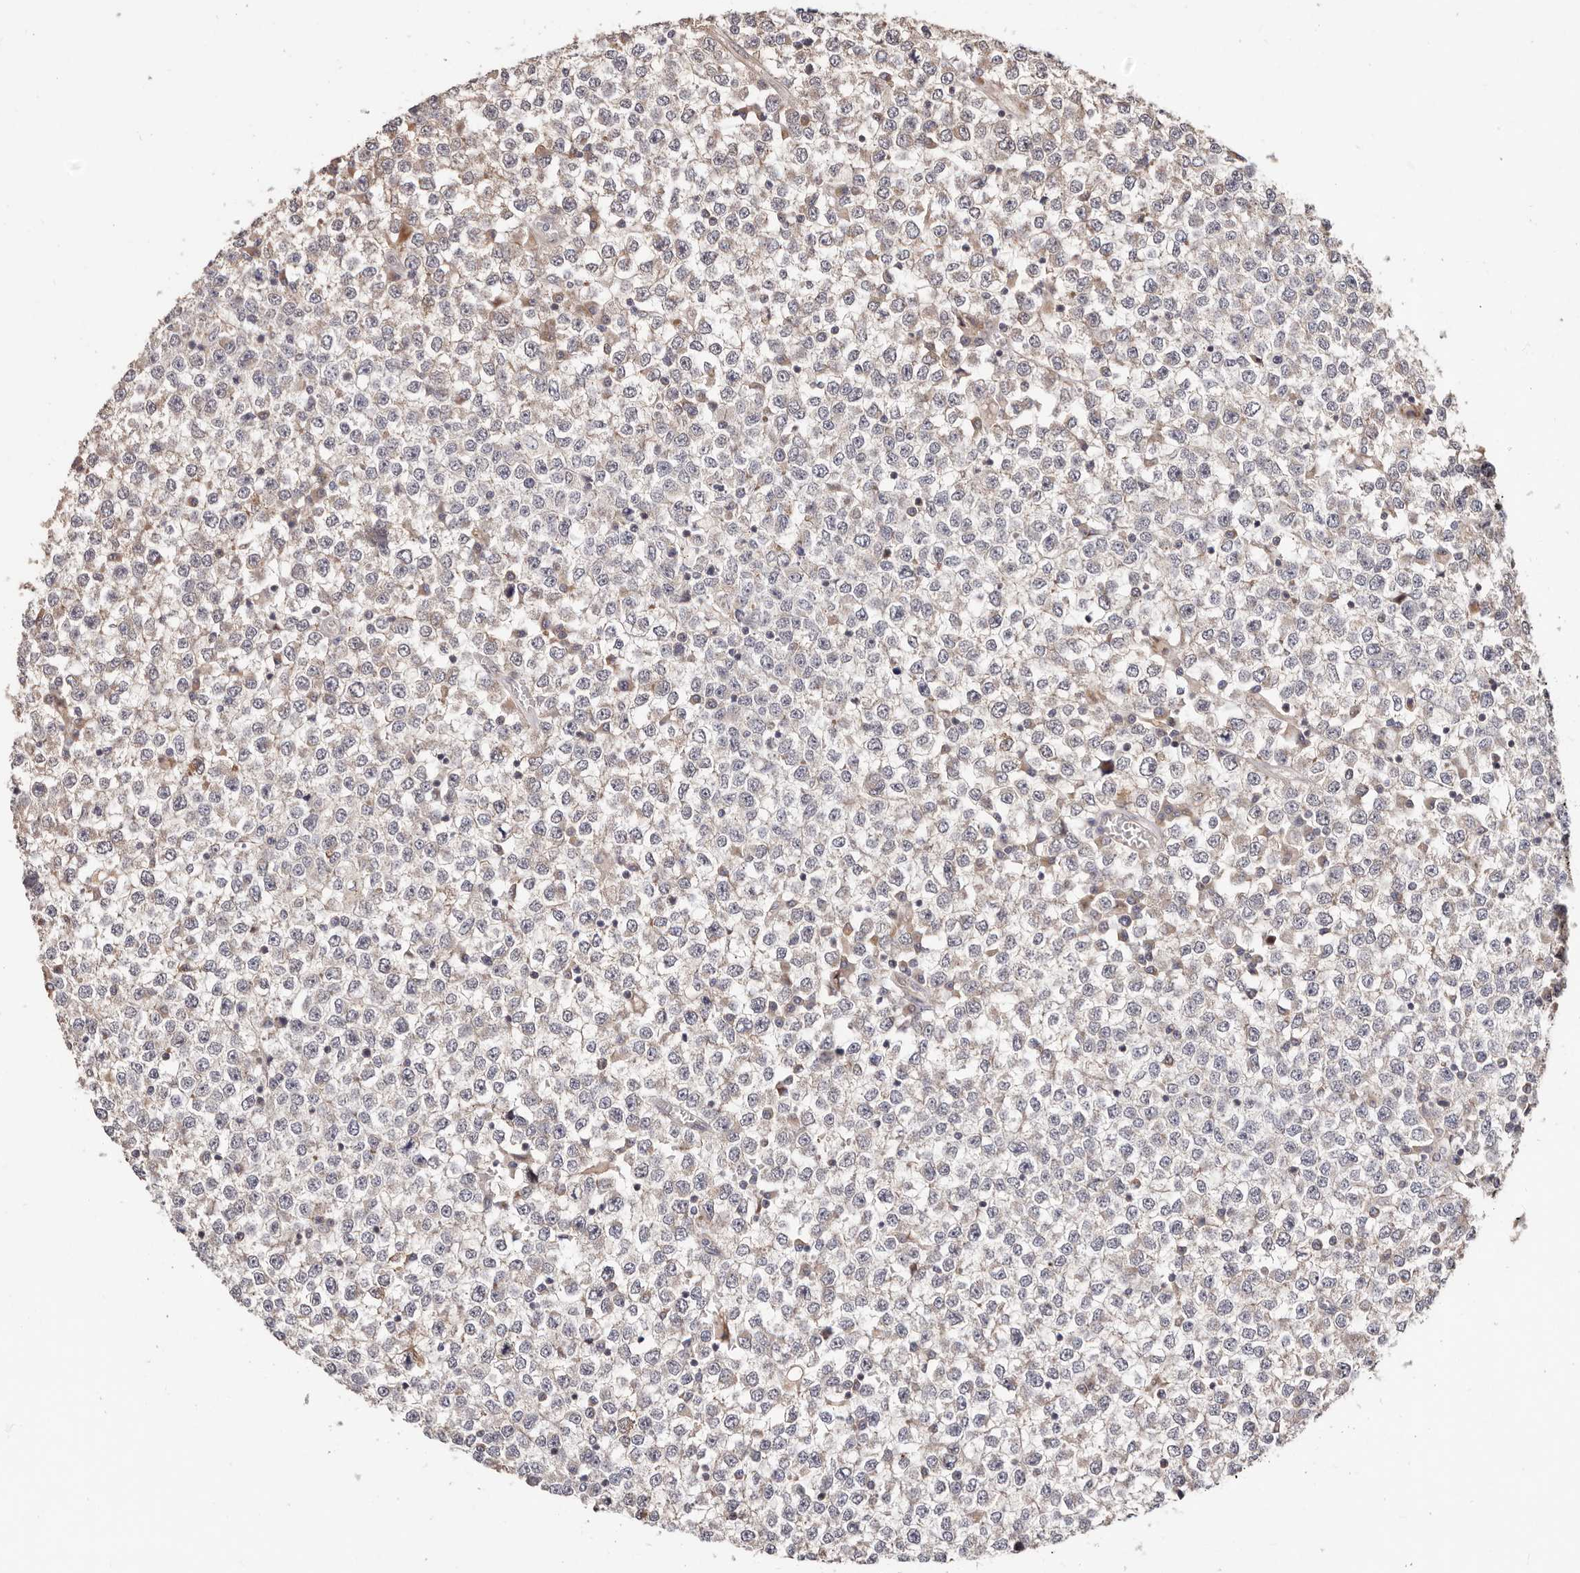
{"staining": {"intensity": "negative", "quantity": "none", "location": "none"}, "tissue": "testis cancer", "cell_type": "Tumor cells", "image_type": "cancer", "snomed": [{"axis": "morphology", "description": "Seminoma, NOS"}, {"axis": "topography", "description": "Testis"}], "caption": "A histopathology image of testis cancer (seminoma) stained for a protein exhibits no brown staining in tumor cells. Brightfield microscopy of immunohistochemistry stained with DAB (3,3'-diaminobenzidine) (brown) and hematoxylin (blue), captured at high magnification.", "gene": "USP33", "patient": {"sex": "male", "age": 65}}